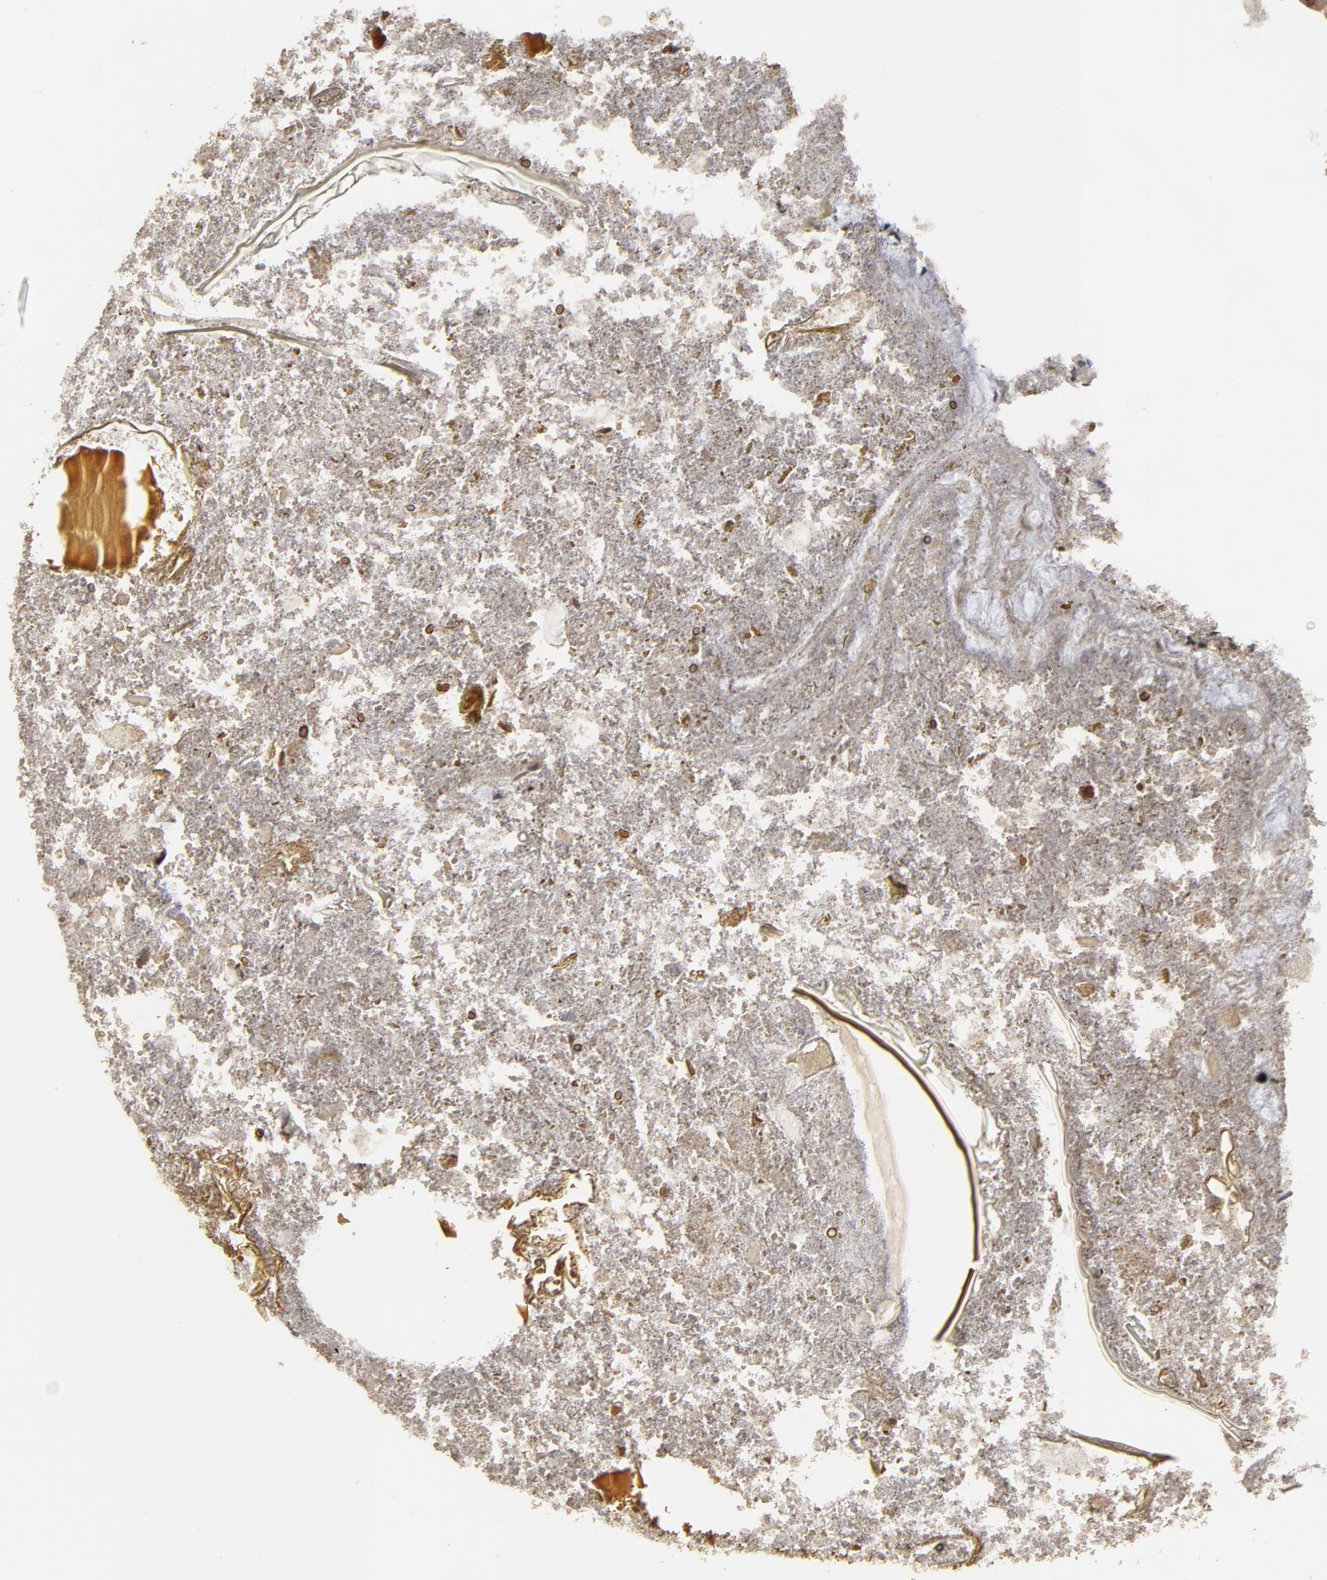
{"staining": {"intensity": "moderate", "quantity": ">75%", "location": "nuclear"}, "tissue": "appendix", "cell_type": "Glandular cells", "image_type": "normal", "snomed": [{"axis": "morphology", "description": "Normal tissue, NOS"}, {"axis": "topography", "description": "Appendix"}], "caption": "IHC (DAB (3,3'-diaminobenzidine)) staining of benign appendix exhibits moderate nuclear protein staining in approximately >75% of glandular cells. The protein is stained brown, and the nuclei are stained in blue (DAB (3,3'-diaminobenzidine) IHC with brightfield microscopy, high magnification).", "gene": "TP53RK", "patient": {"sex": "female", "age": 10}}